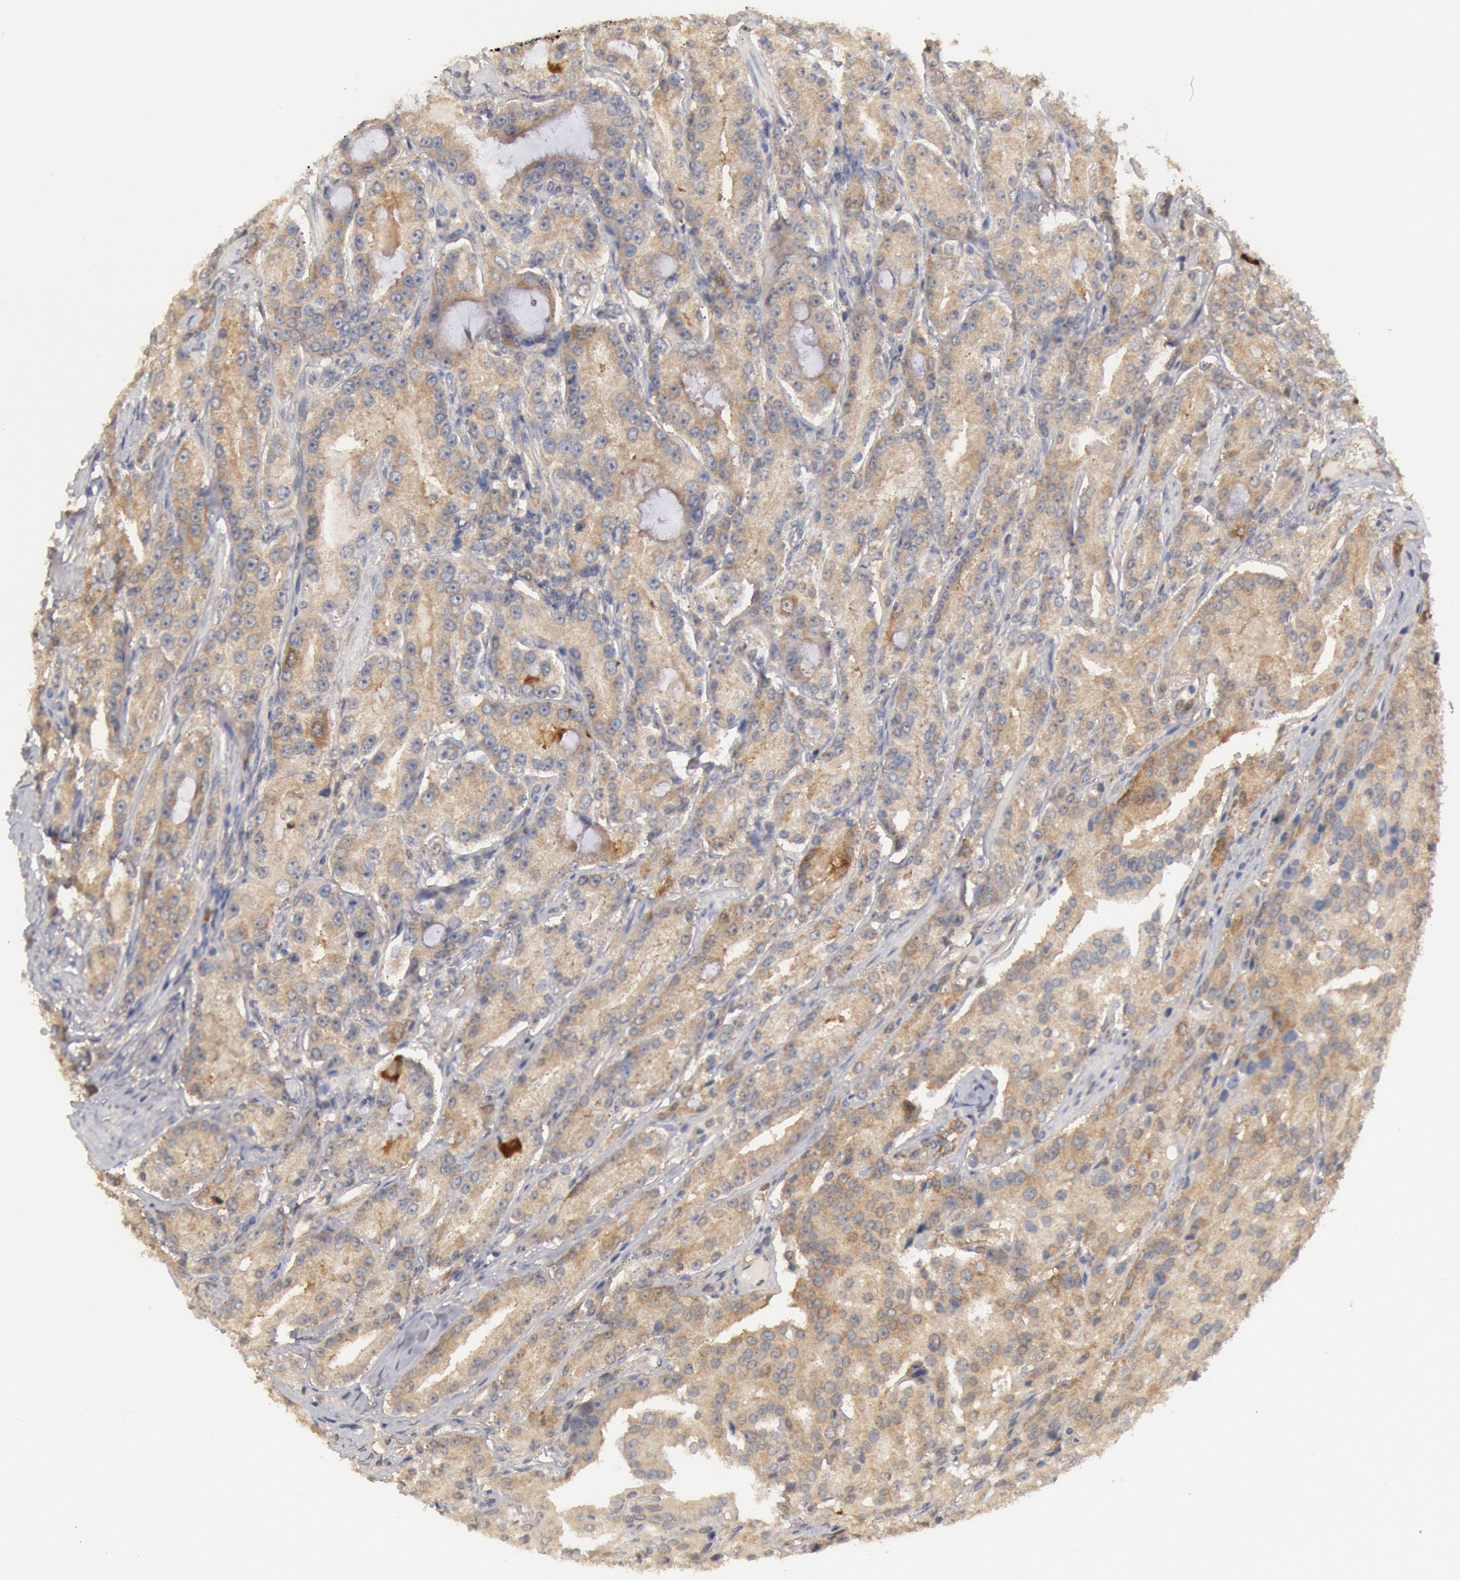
{"staining": {"intensity": "moderate", "quantity": ">75%", "location": "cytoplasmic/membranous"}, "tissue": "prostate cancer", "cell_type": "Tumor cells", "image_type": "cancer", "snomed": [{"axis": "morphology", "description": "Adenocarcinoma, Medium grade"}, {"axis": "topography", "description": "Prostate"}], "caption": "An immunohistochemistry histopathology image of tumor tissue is shown. Protein staining in brown labels moderate cytoplasmic/membranous positivity in prostate cancer (medium-grade adenocarcinoma) within tumor cells.", "gene": "DNAJA1", "patient": {"sex": "male", "age": 72}}